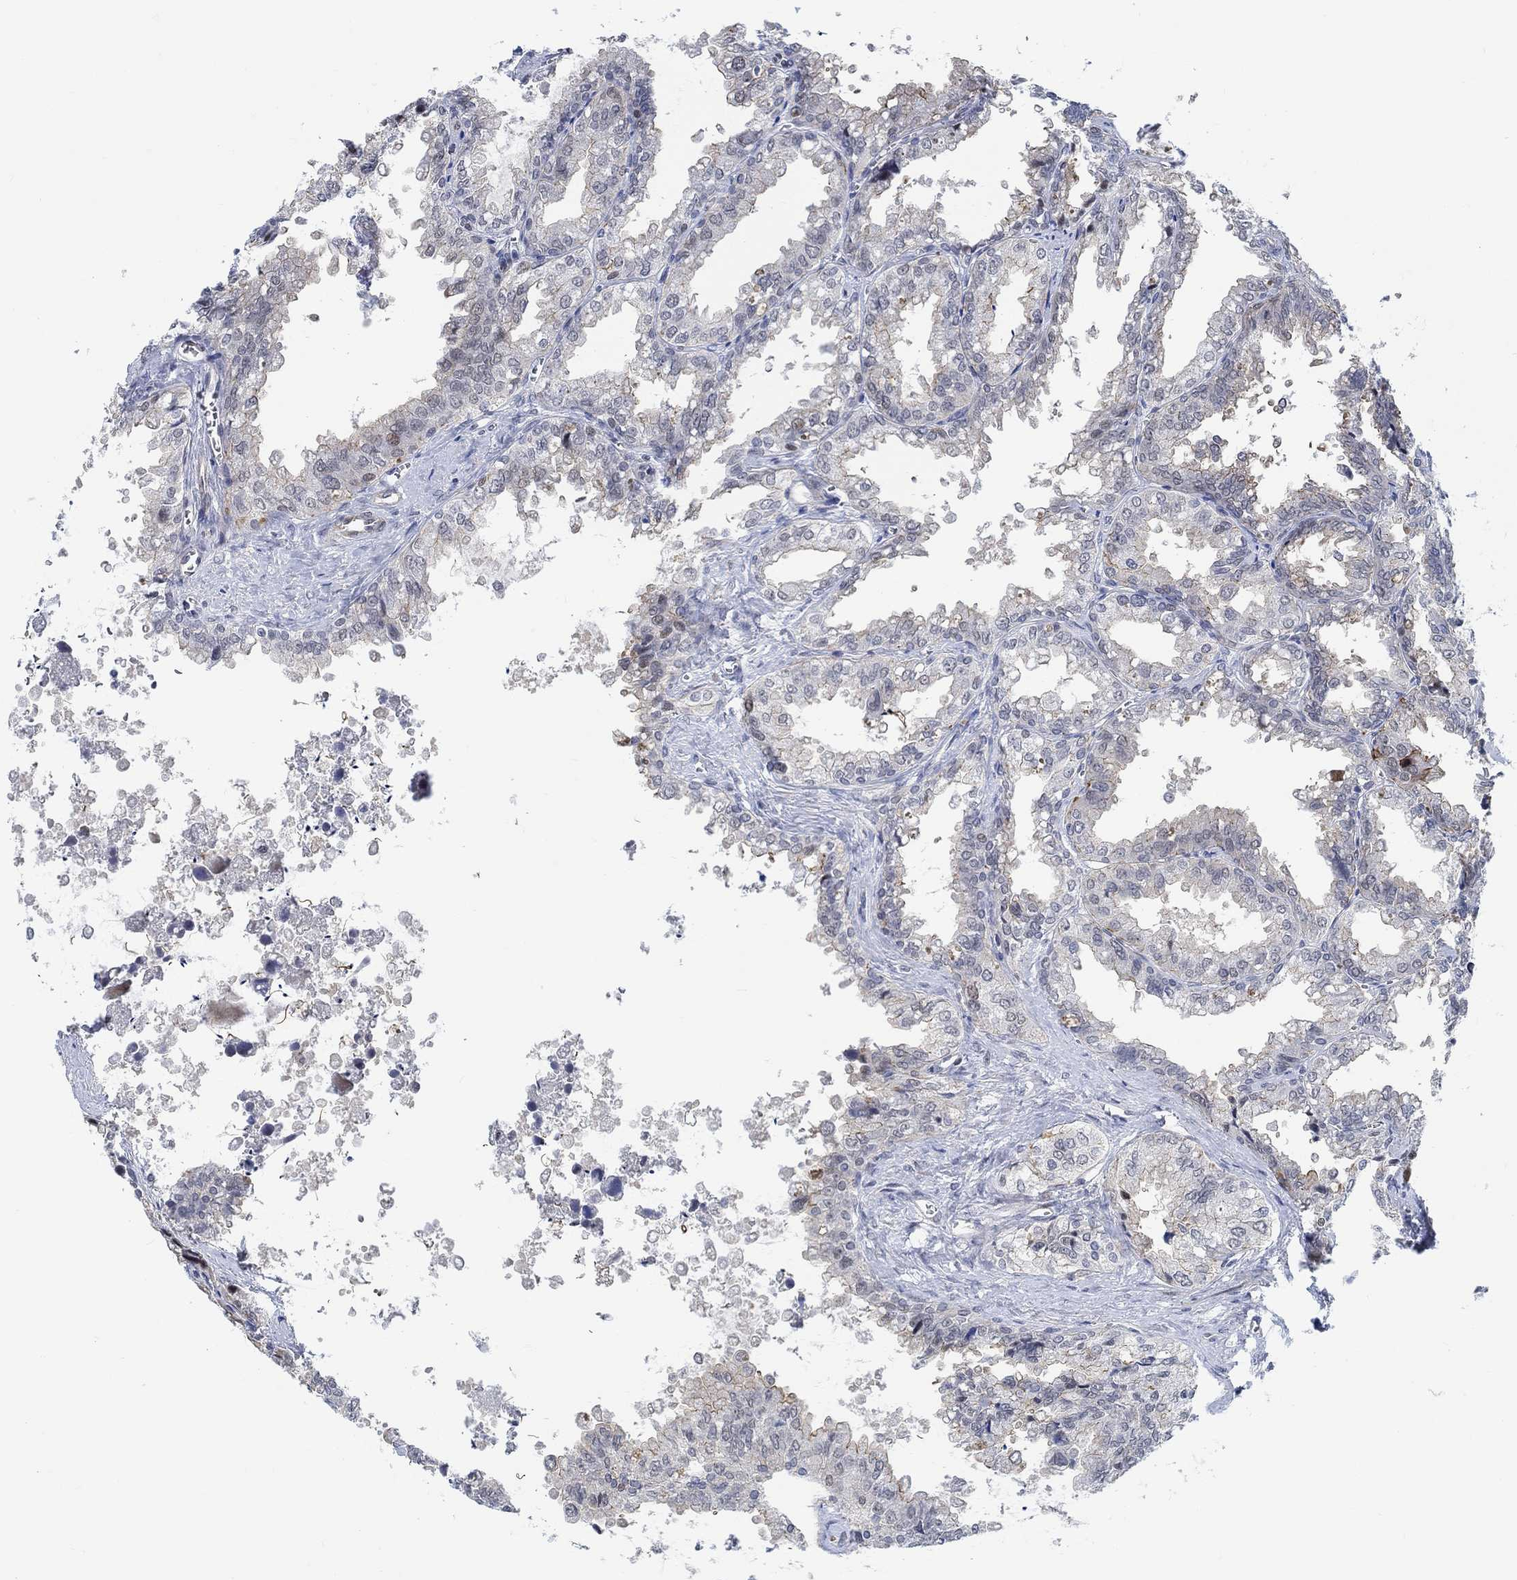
{"staining": {"intensity": "negative", "quantity": "none", "location": "none"}, "tissue": "seminal vesicle", "cell_type": "Glandular cells", "image_type": "normal", "snomed": [{"axis": "morphology", "description": "Normal tissue, NOS"}, {"axis": "topography", "description": "Seminal veicle"}], "caption": "The micrograph reveals no significant staining in glandular cells of seminal vesicle. Nuclei are stained in blue.", "gene": "KCNH8", "patient": {"sex": "male", "age": 67}}